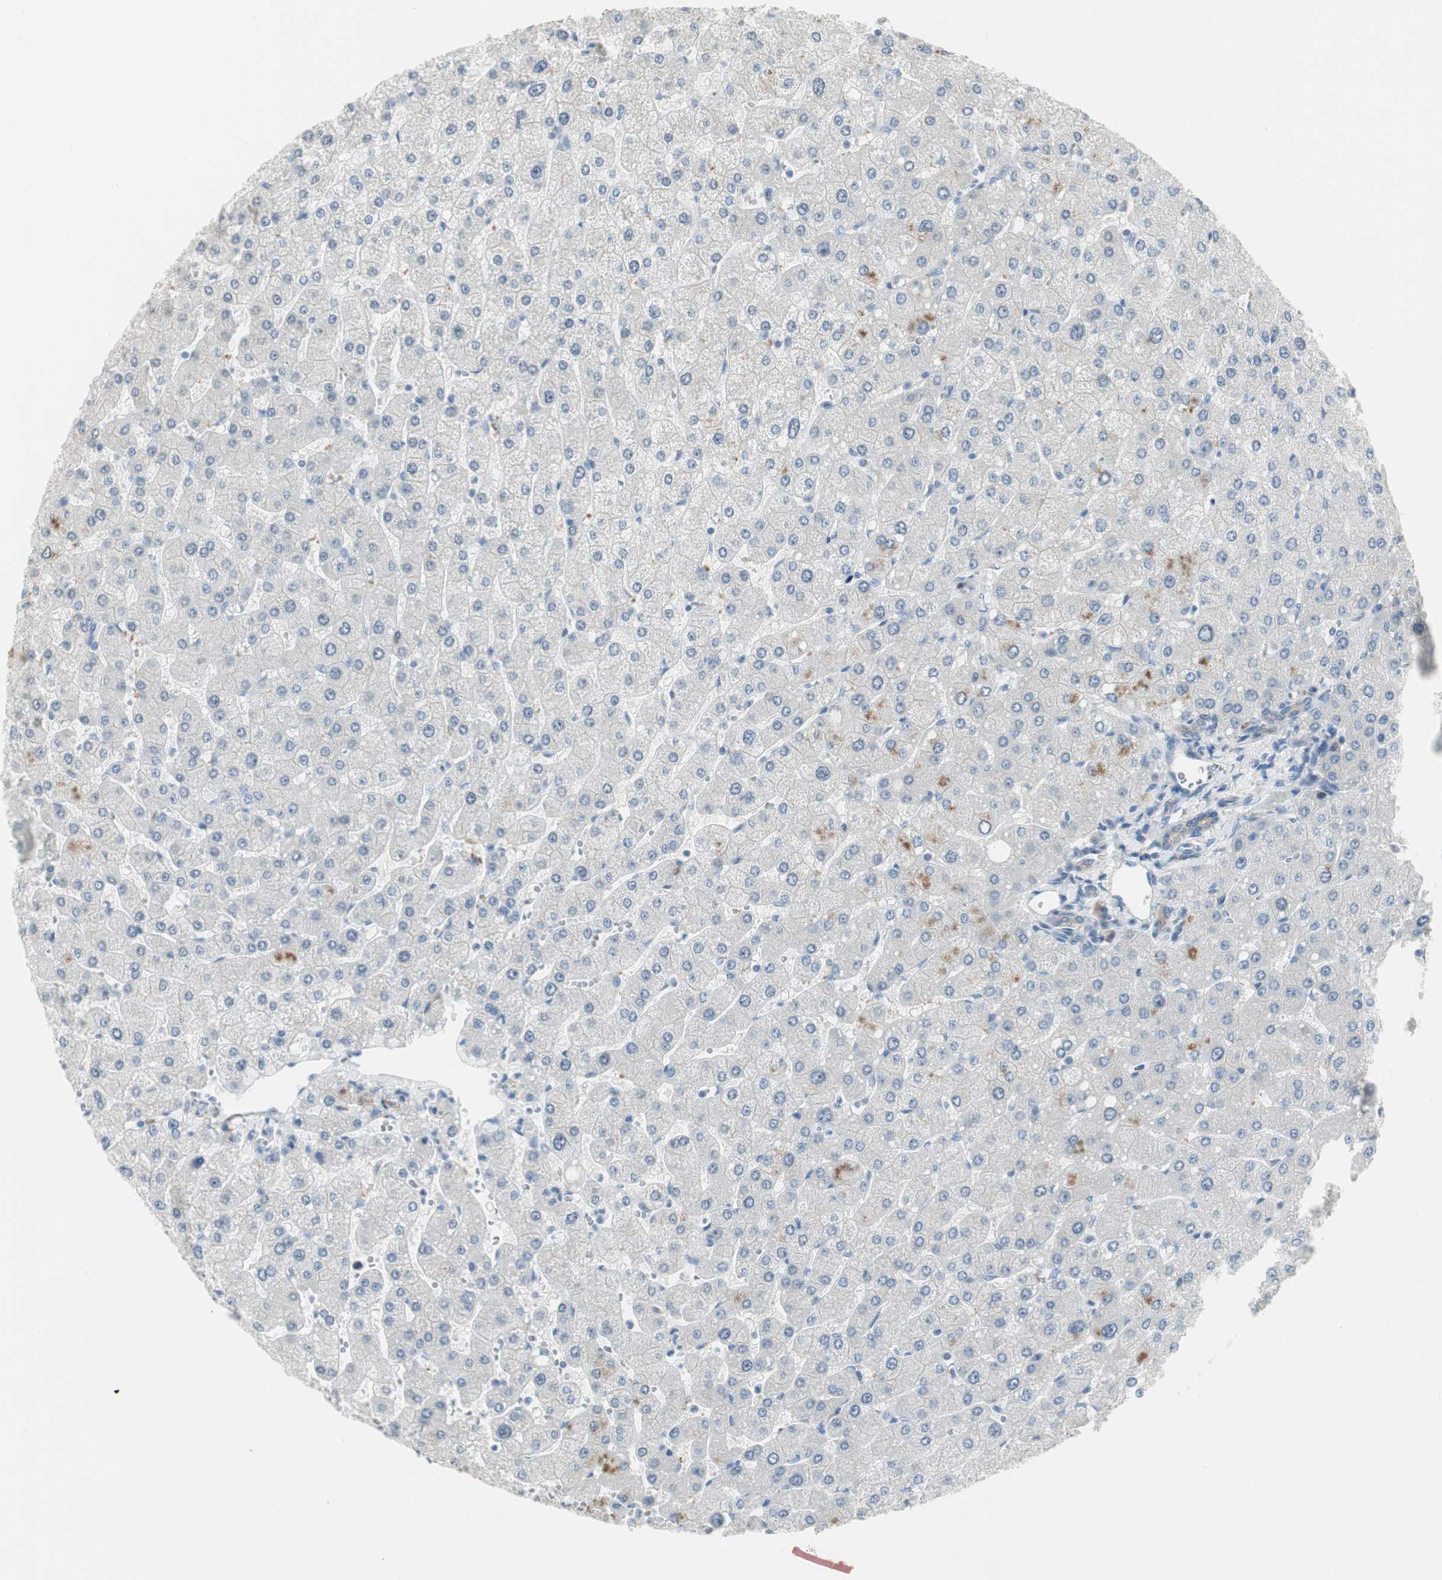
{"staining": {"intensity": "negative", "quantity": "none", "location": "none"}, "tissue": "liver", "cell_type": "Cholangiocytes", "image_type": "normal", "snomed": [{"axis": "morphology", "description": "Normal tissue, NOS"}, {"axis": "topography", "description": "Liver"}], "caption": "This image is of normal liver stained with IHC to label a protein in brown with the nuclei are counter-stained blue. There is no positivity in cholangiocytes.", "gene": "SPINK4", "patient": {"sex": "male", "age": 55}}